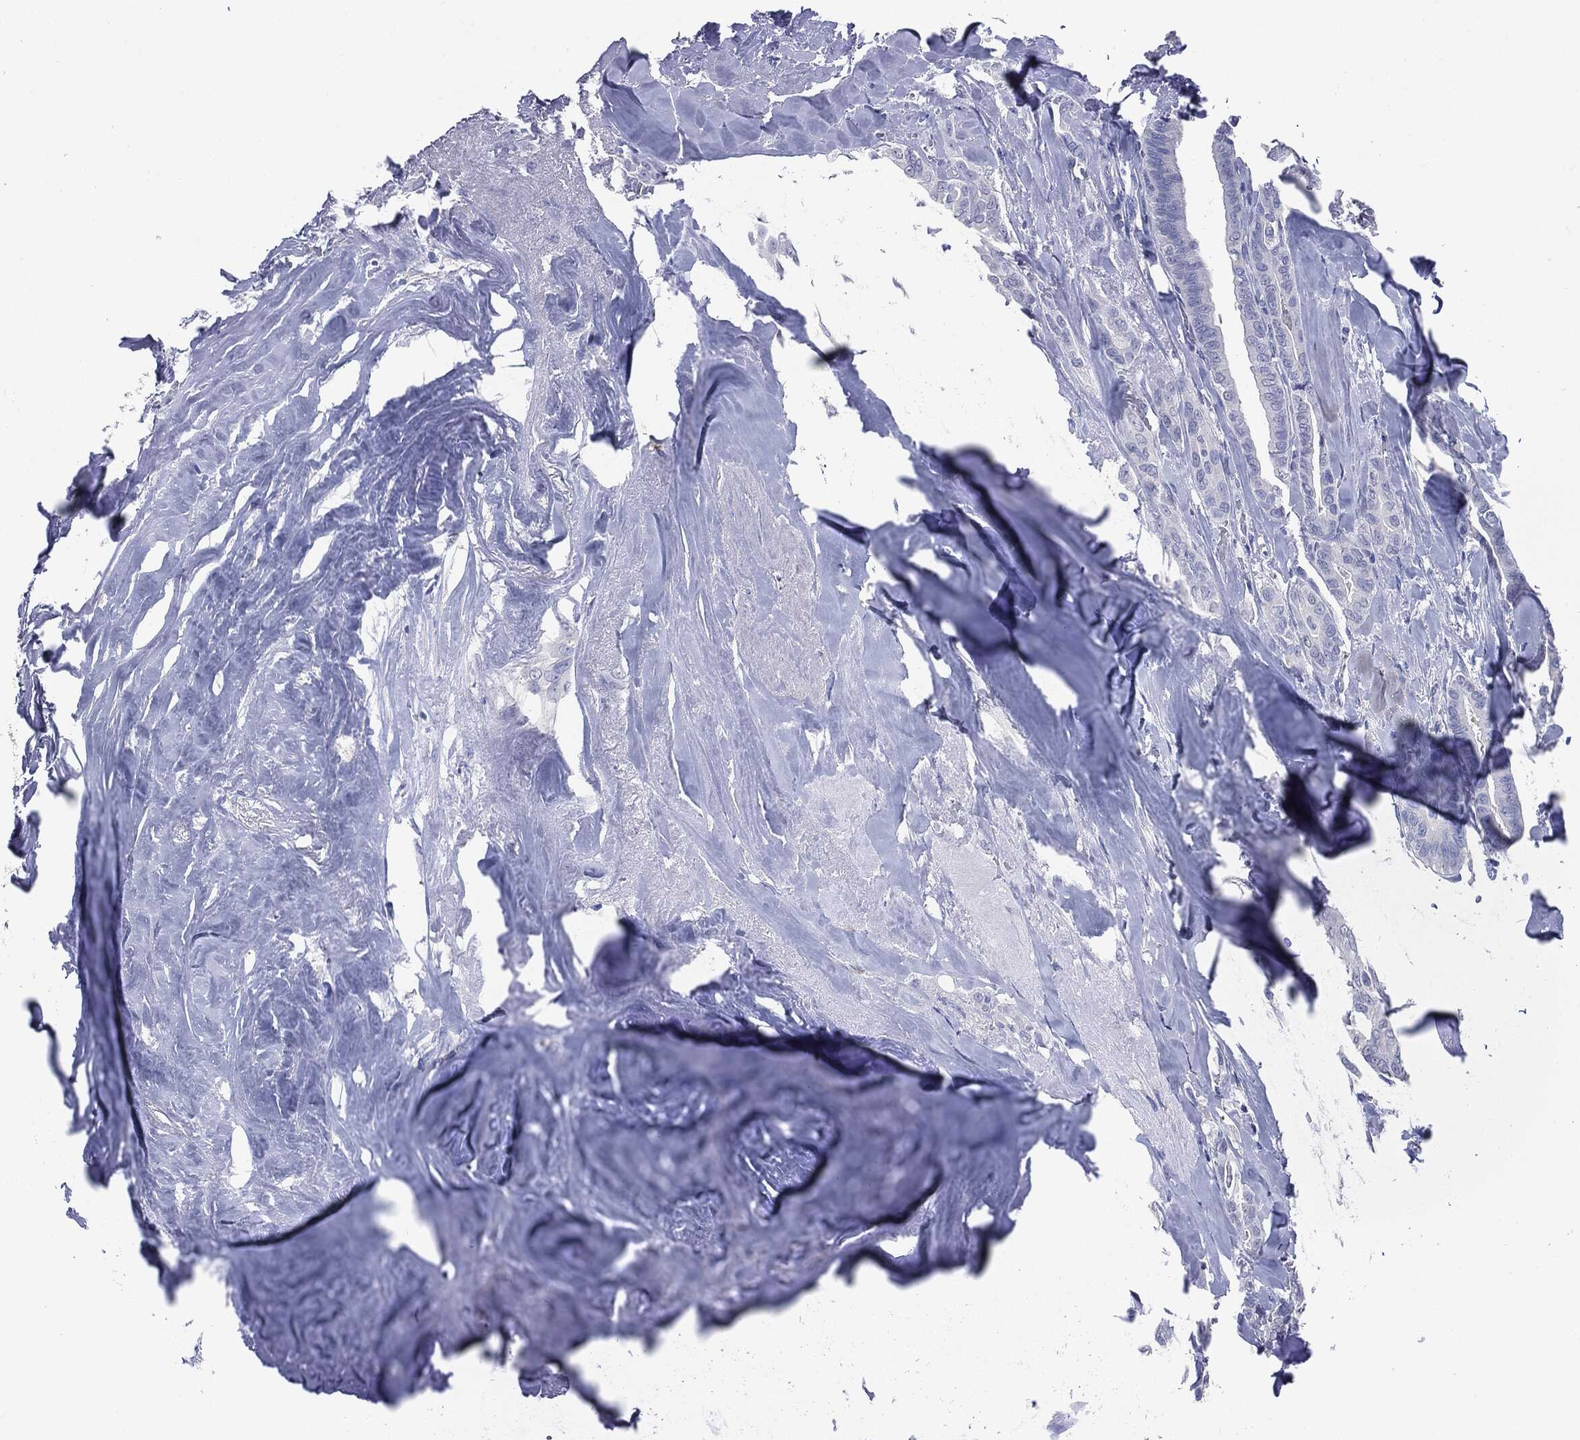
{"staining": {"intensity": "negative", "quantity": "none", "location": "none"}, "tissue": "thyroid cancer", "cell_type": "Tumor cells", "image_type": "cancer", "snomed": [{"axis": "morphology", "description": "Papillary adenocarcinoma, NOS"}, {"axis": "topography", "description": "Thyroid gland"}], "caption": "The IHC image has no significant staining in tumor cells of thyroid cancer (papillary adenocarcinoma) tissue.", "gene": "TSHB", "patient": {"sex": "male", "age": 61}}